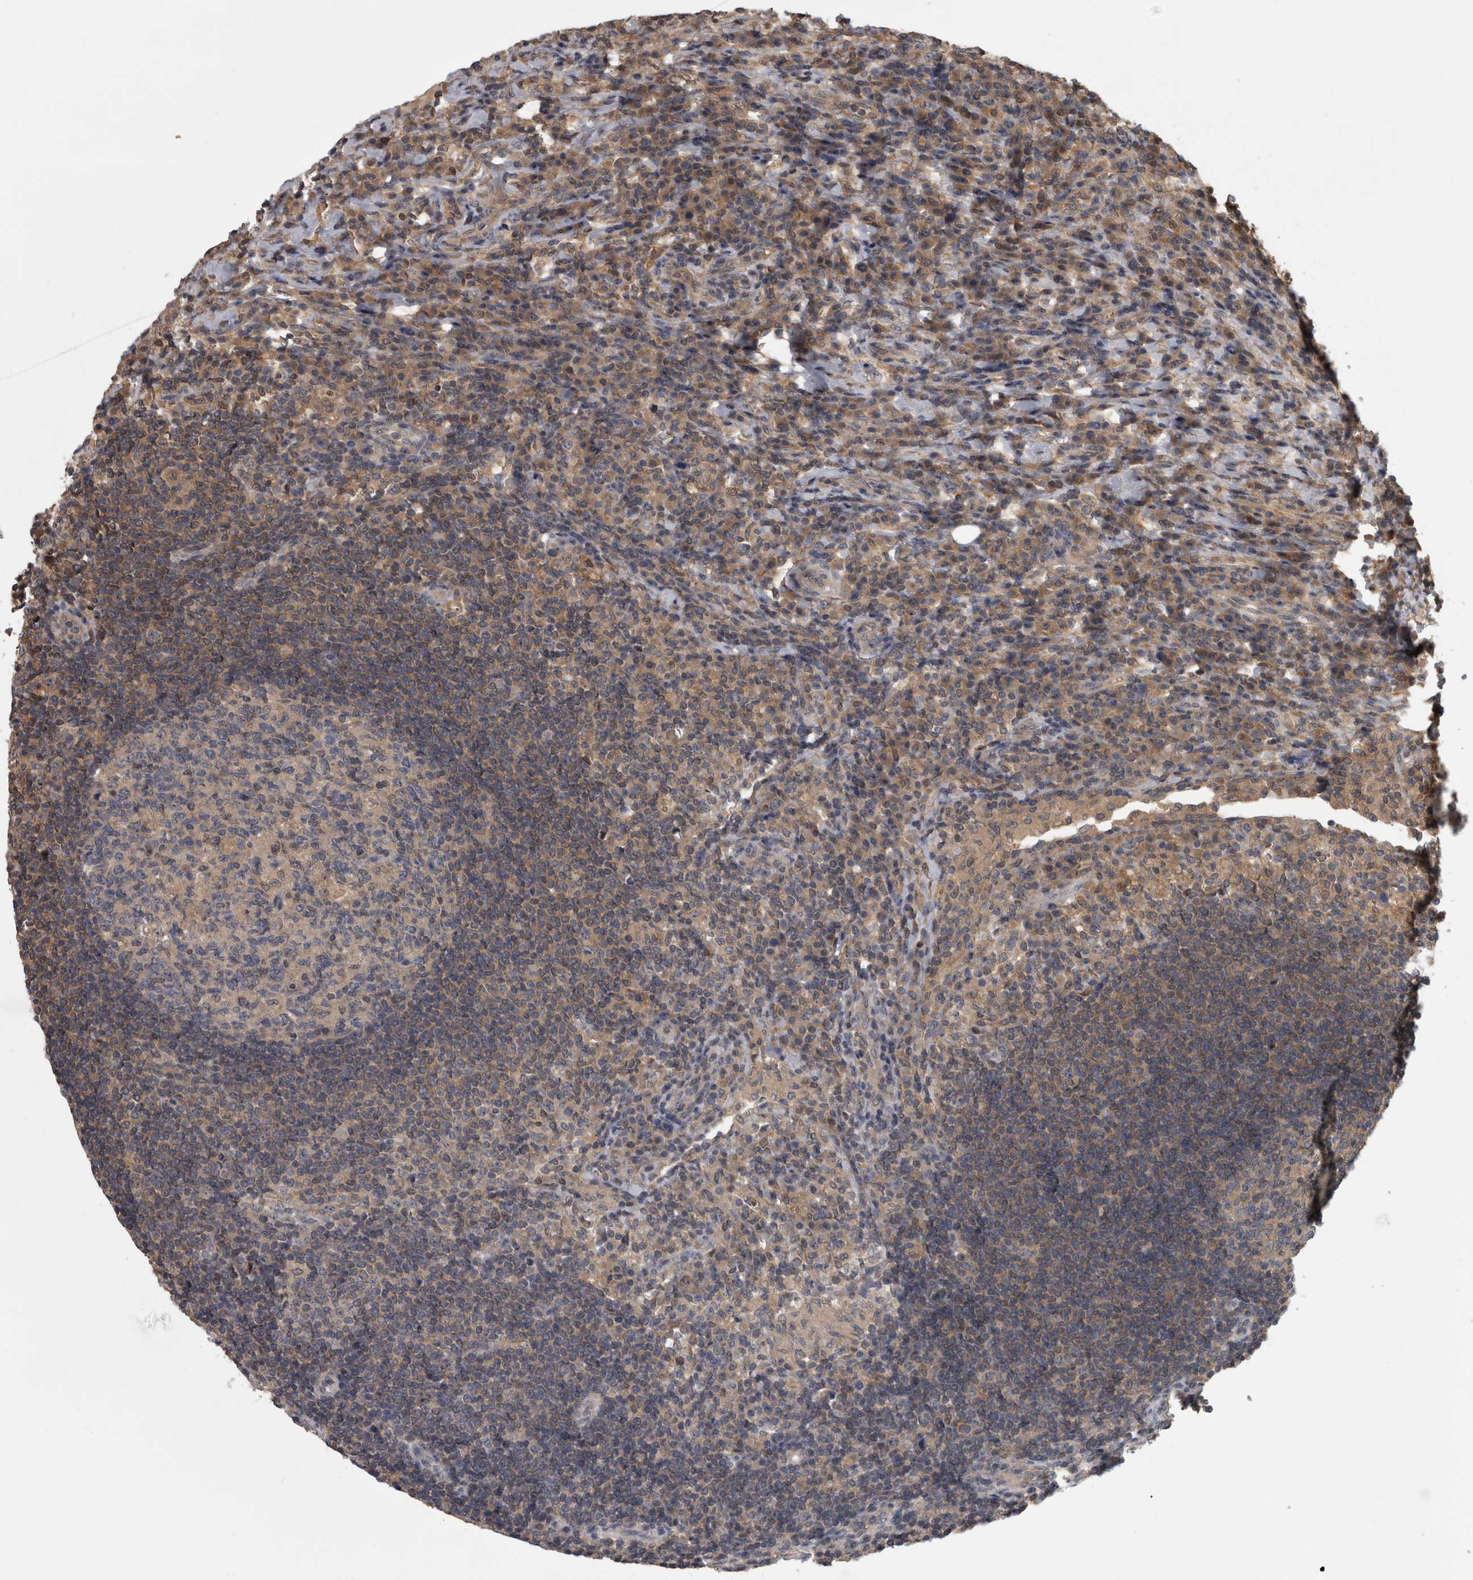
{"staining": {"intensity": "weak", "quantity": "25%-75%", "location": "cytoplasmic/membranous"}, "tissue": "lymph node", "cell_type": "Germinal center cells", "image_type": "normal", "snomed": [{"axis": "morphology", "description": "Normal tissue, NOS"}, {"axis": "topography", "description": "Lymph node"}], "caption": "Lymph node stained for a protein exhibits weak cytoplasmic/membranous positivity in germinal center cells. The protein of interest is stained brown, and the nuclei are stained in blue (DAB (3,3'-diaminobenzidine) IHC with brightfield microscopy, high magnification).", "gene": "APRT", "patient": {"sex": "female", "age": 53}}